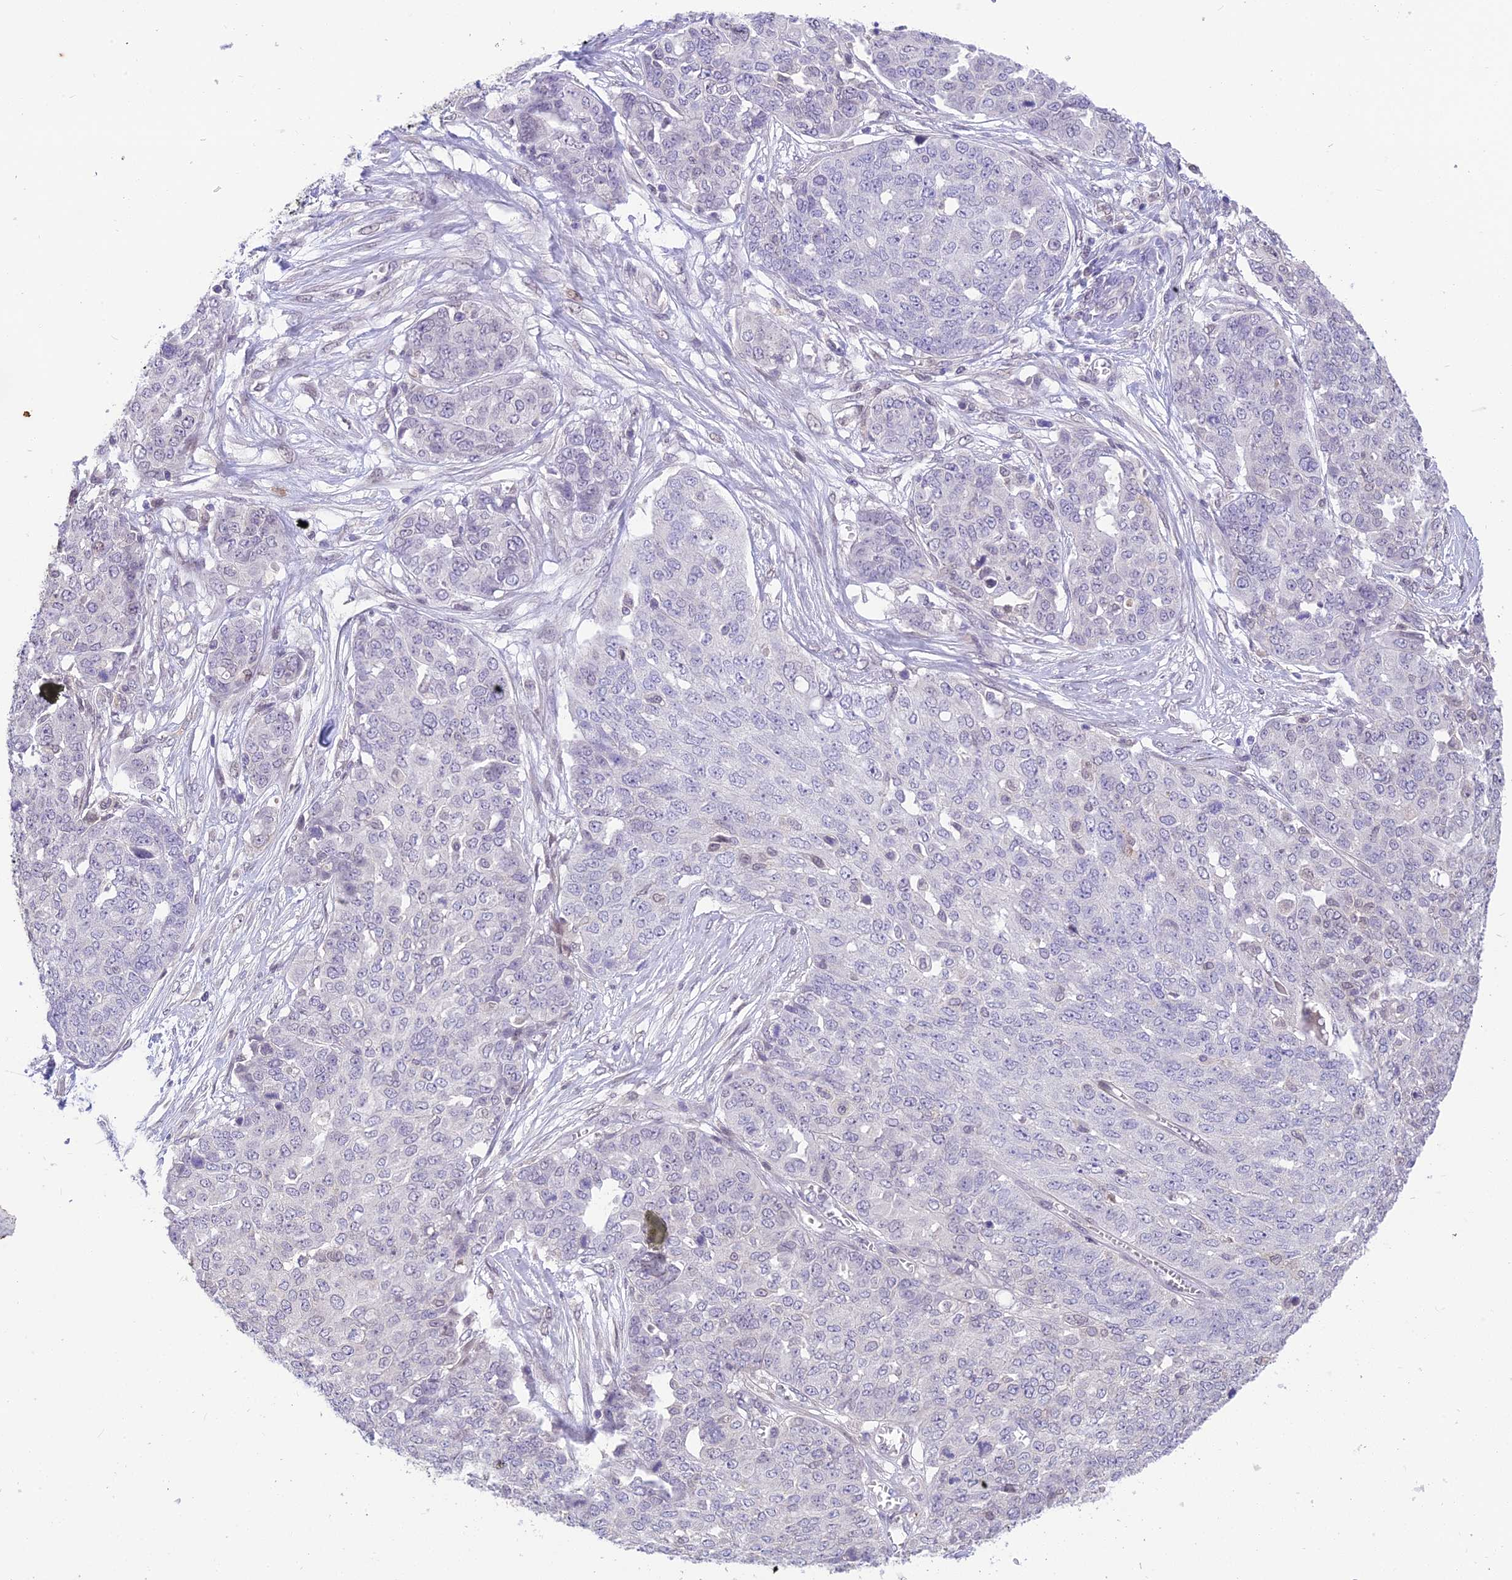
{"staining": {"intensity": "negative", "quantity": "none", "location": "none"}, "tissue": "ovarian cancer", "cell_type": "Tumor cells", "image_type": "cancer", "snomed": [{"axis": "morphology", "description": "Cystadenocarcinoma, serous, NOS"}, {"axis": "topography", "description": "Soft tissue"}, {"axis": "topography", "description": "Ovary"}], "caption": "There is no significant positivity in tumor cells of ovarian cancer (serous cystadenocarcinoma).", "gene": "BMT2", "patient": {"sex": "female", "age": 57}}